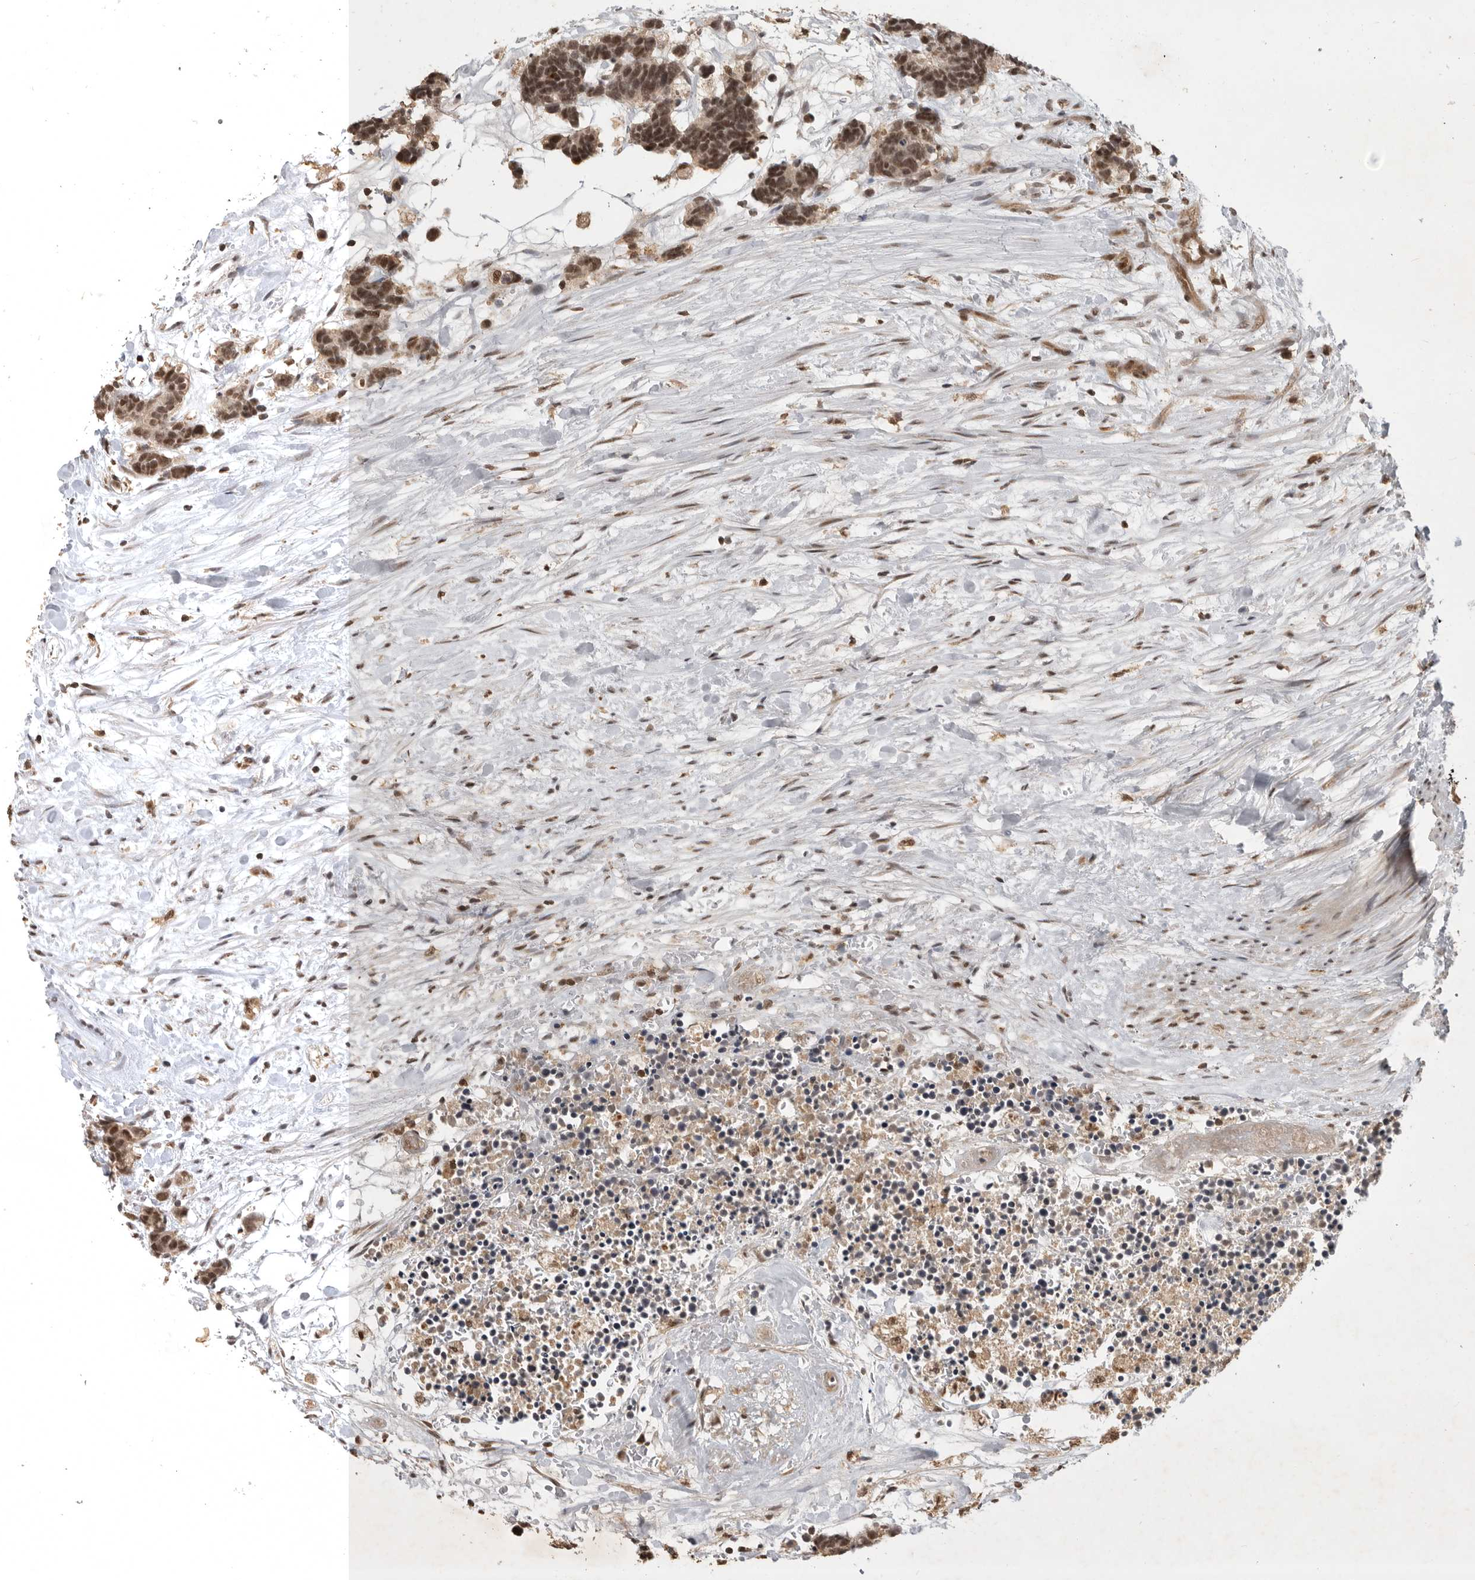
{"staining": {"intensity": "moderate", "quantity": ">75%", "location": "nuclear"}, "tissue": "carcinoid", "cell_type": "Tumor cells", "image_type": "cancer", "snomed": [{"axis": "morphology", "description": "Carcinoma, NOS"}, {"axis": "morphology", "description": "Carcinoid, malignant, NOS"}, {"axis": "topography", "description": "Urinary bladder"}], "caption": "High-power microscopy captured an IHC photomicrograph of carcinoid, revealing moderate nuclear expression in about >75% of tumor cells.", "gene": "CBLL1", "patient": {"sex": "male", "age": 57}}